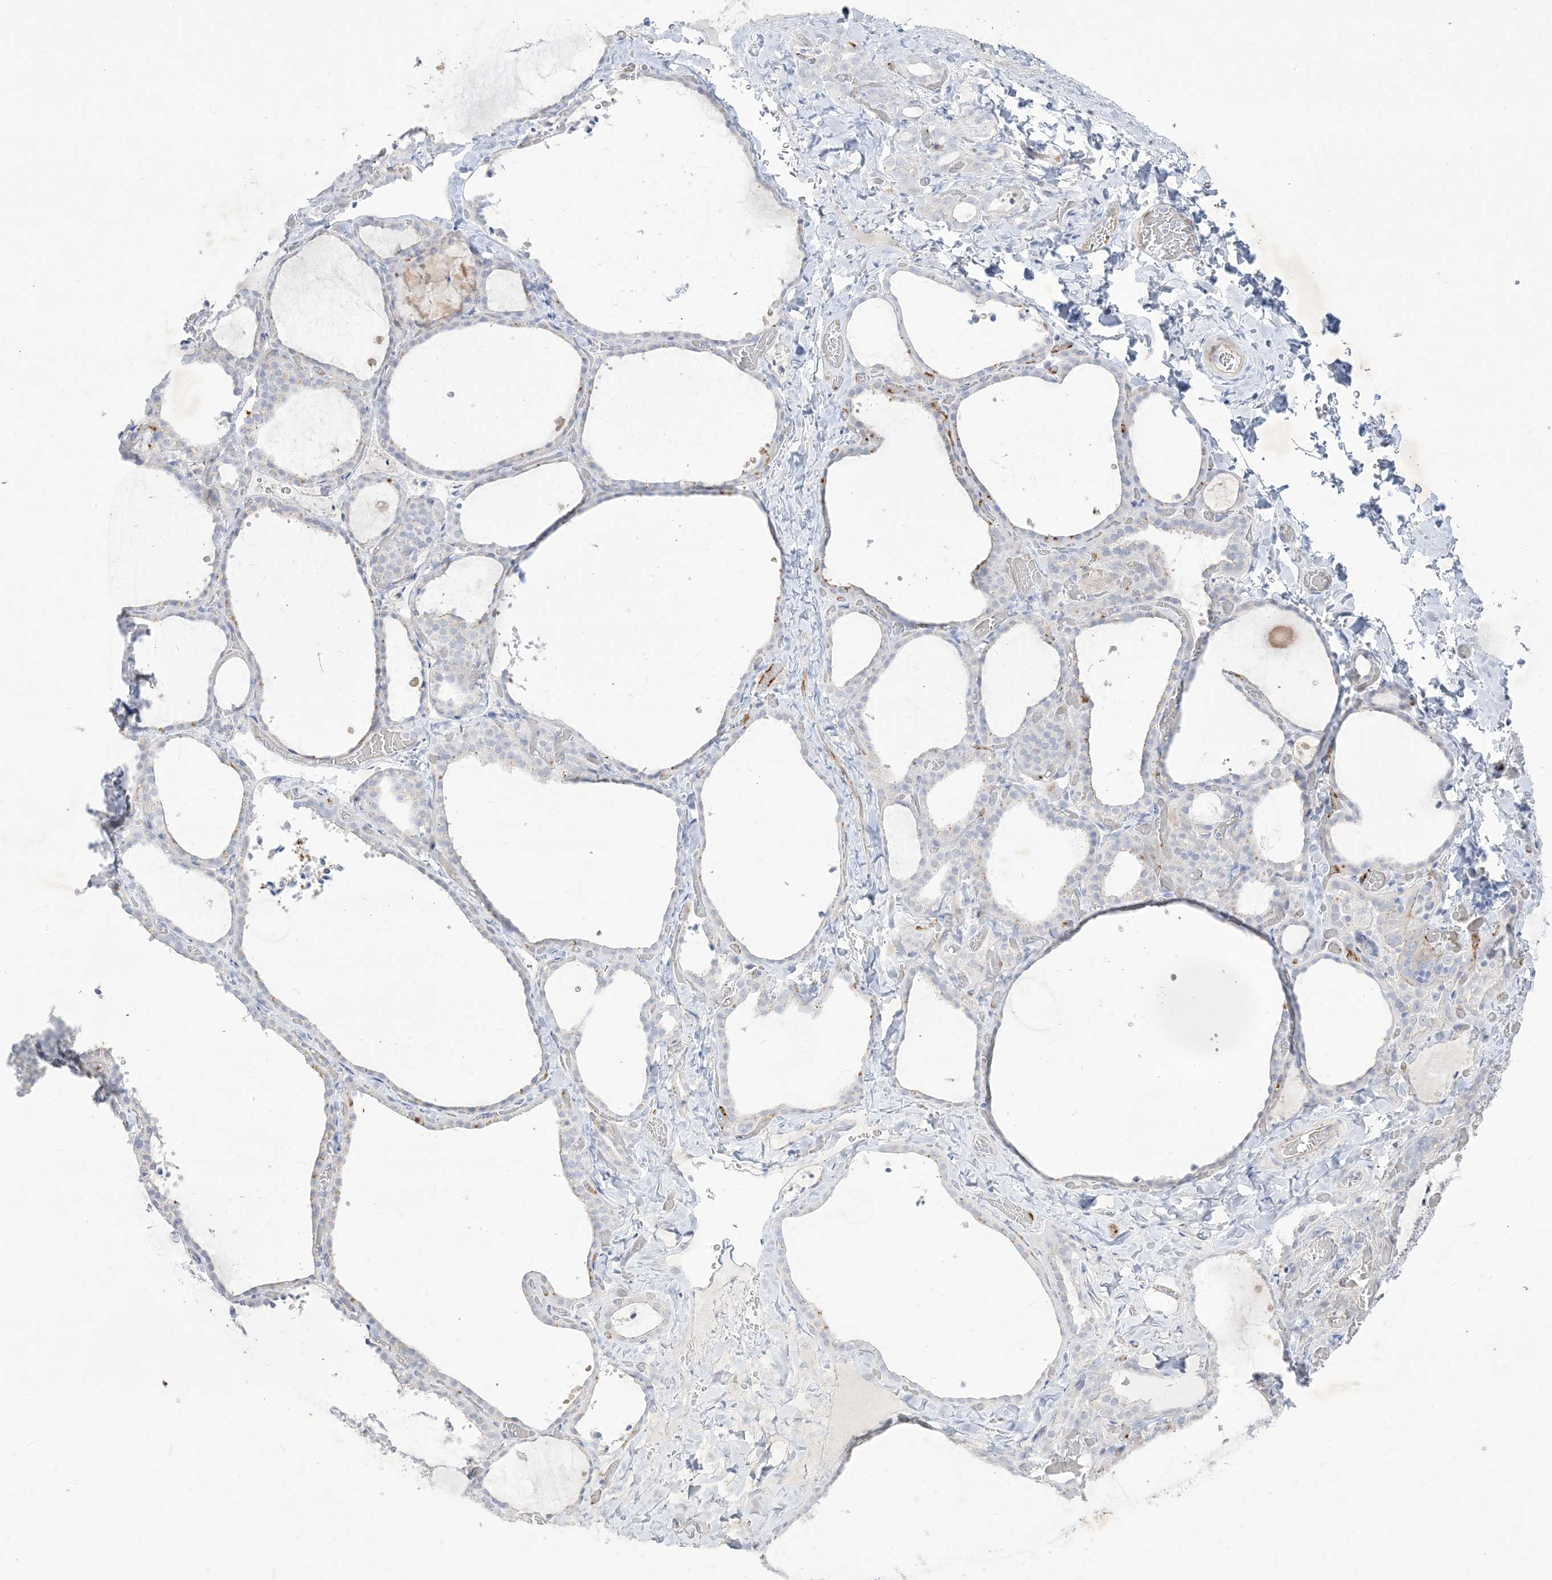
{"staining": {"intensity": "negative", "quantity": "none", "location": "none"}, "tissue": "thyroid gland", "cell_type": "Glandular cells", "image_type": "normal", "snomed": [{"axis": "morphology", "description": "Normal tissue, NOS"}, {"axis": "topography", "description": "Thyroid gland"}], "caption": "Immunohistochemistry photomicrograph of unremarkable thyroid gland: human thyroid gland stained with DAB (3,3'-diaminobenzidine) shows no significant protein staining in glandular cells.", "gene": "B3GNT7", "patient": {"sex": "female", "age": 22}}